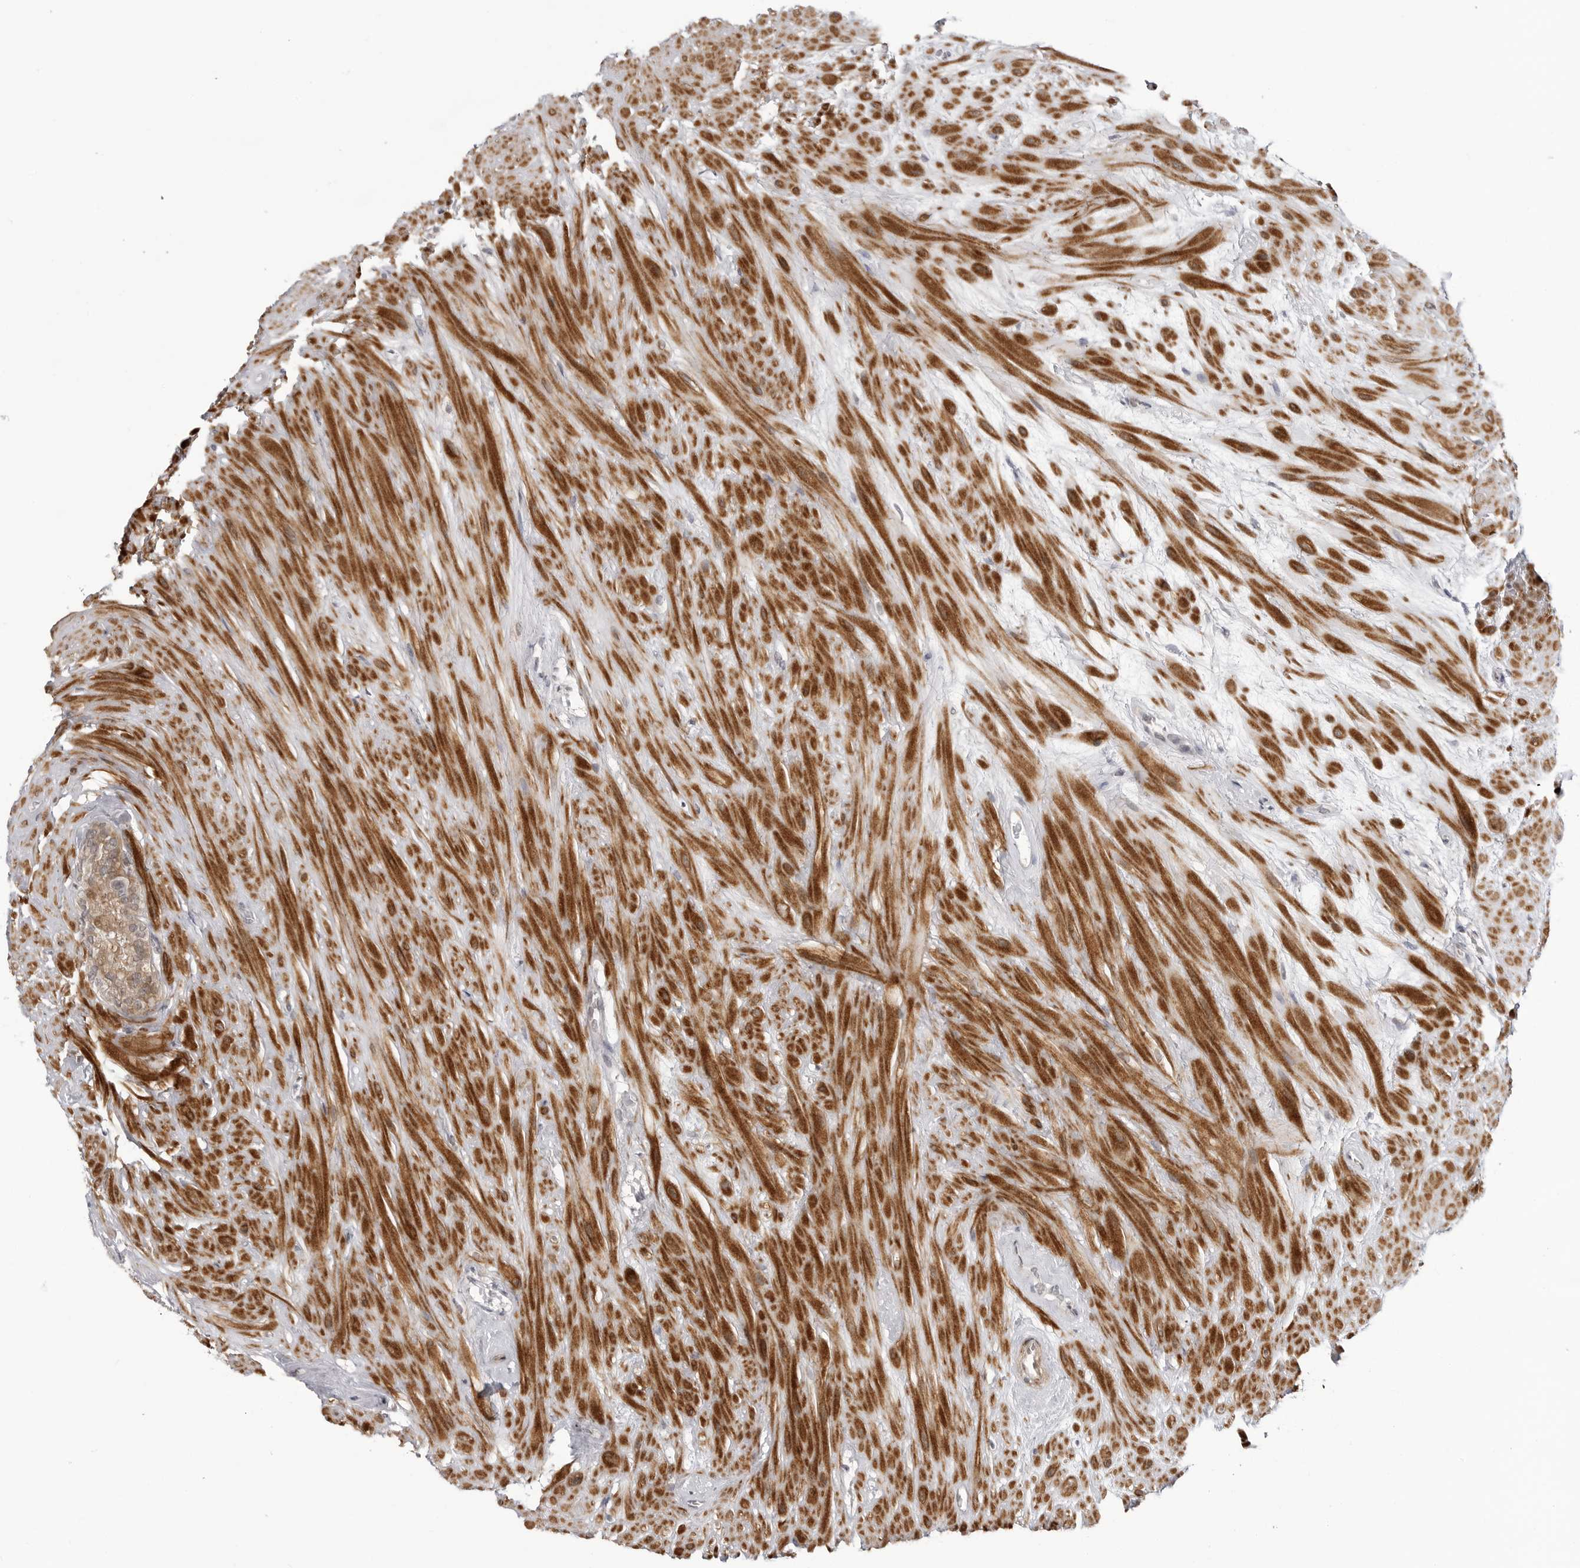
{"staining": {"intensity": "moderate", "quantity": "<25%", "location": "cytoplasmic/membranous"}, "tissue": "seminal vesicle", "cell_type": "Glandular cells", "image_type": "normal", "snomed": [{"axis": "morphology", "description": "Normal tissue, NOS"}, {"axis": "topography", "description": "Seminal veicle"}], "caption": "Immunohistochemistry of normal human seminal vesicle exhibits low levels of moderate cytoplasmic/membranous expression in approximately <25% of glandular cells. (DAB (3,3'-diaminobenzidine) IHC with brightfield microscopy, high magnification).", "gene": "ADAMTS5", "patient": {"sex": "male", "age": 80}}